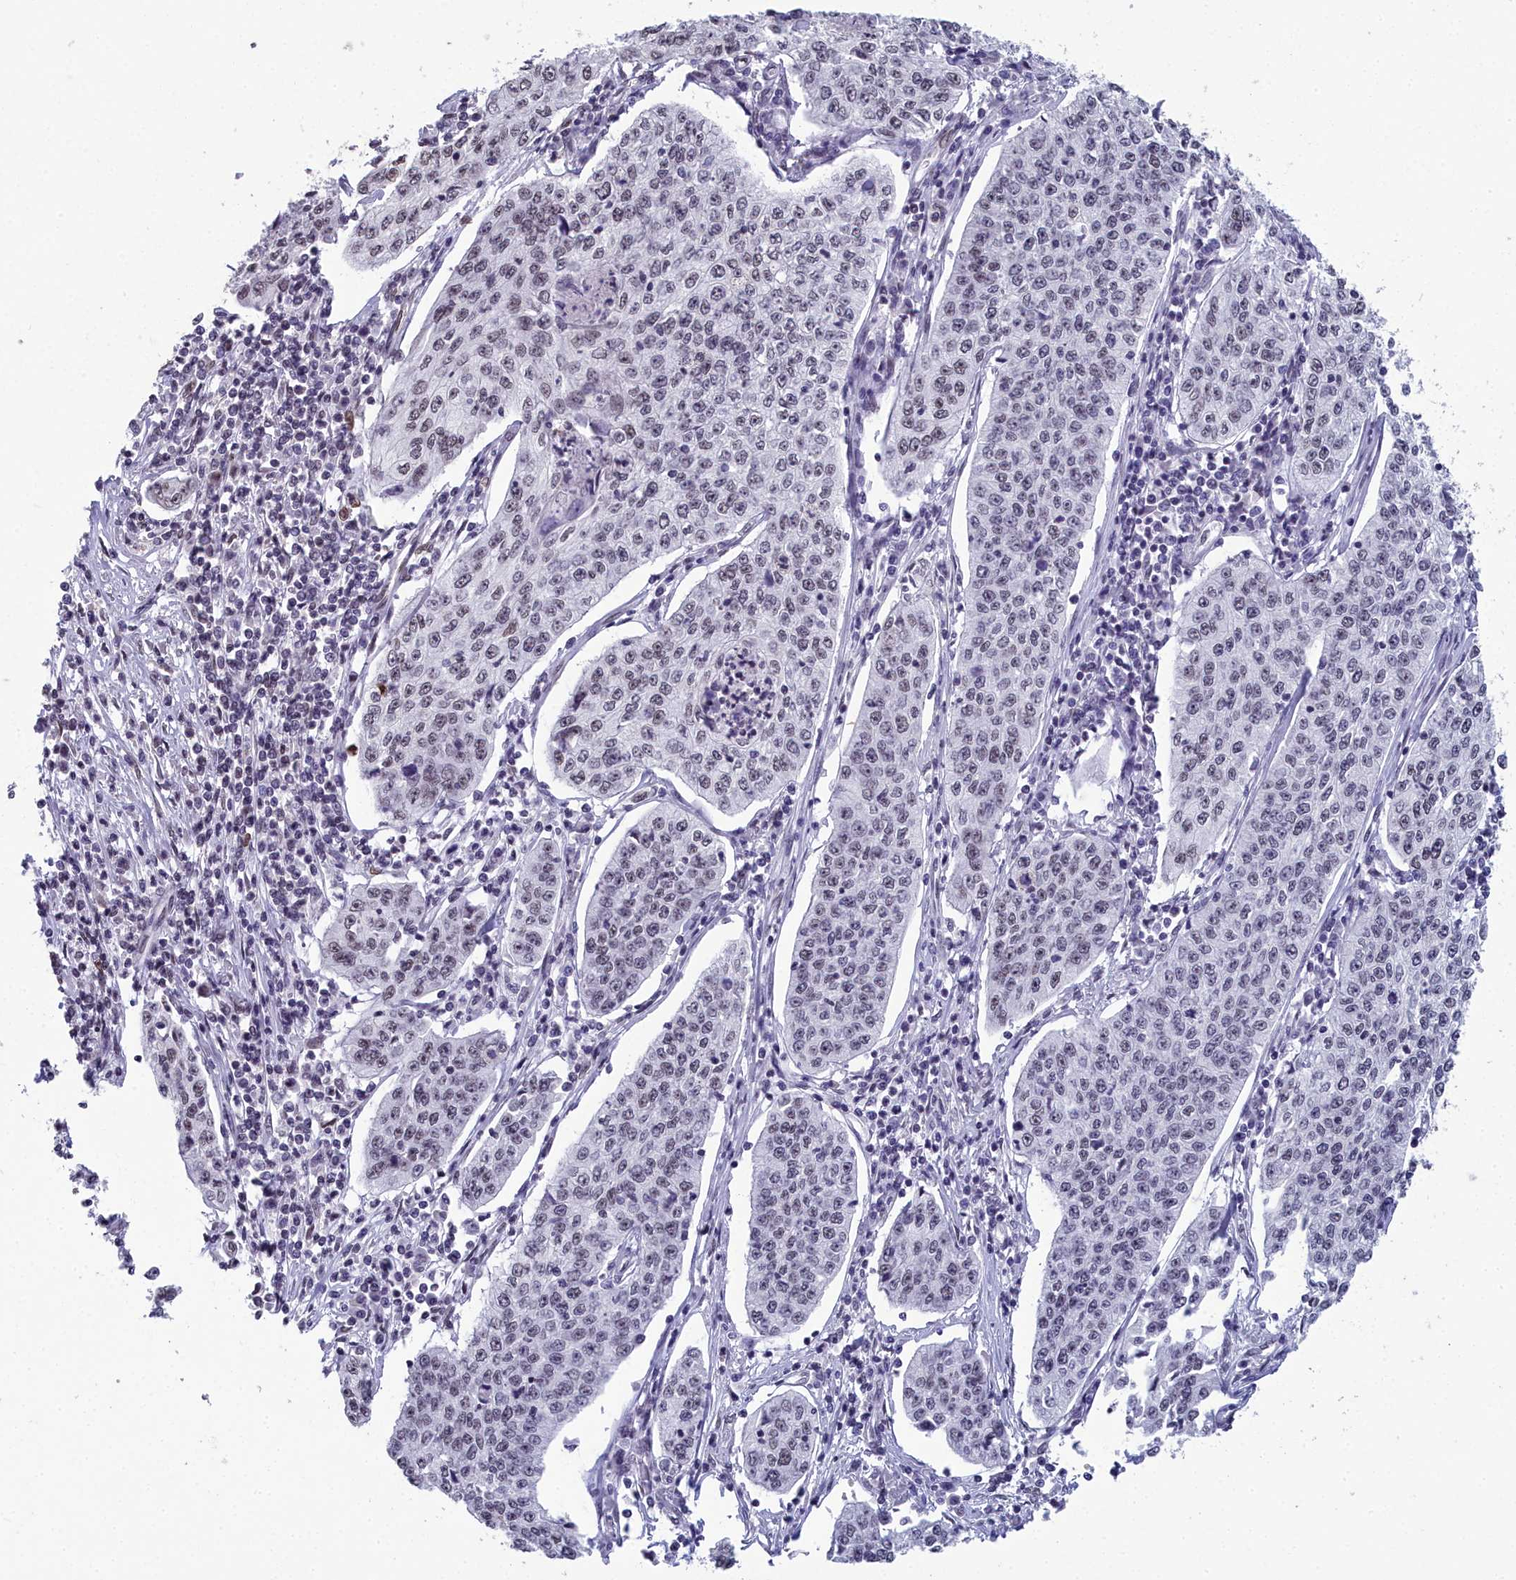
{"staining": {"intensity": "weak", "quantity": "25%-75%", "location": "nuclear"}, "tissue": "cervical cancer", "cell_type": "Tumor cells", "image_type": "cancer", "snomed": [{"axis": "morphology", "description": "Squamous cell carcinoma, NOS"}, {"axis": "topography", "description": "Cervix"}], "caption": "Protein expression analysis of human cervical cancer reveals weak nuclear staining in about 25%-75% of tumor cells. (DAB = brown stain, brightfield microscopy at high magnification).", "gene": "CCDC97", "patient": {"sex": "female", "age": 35}}